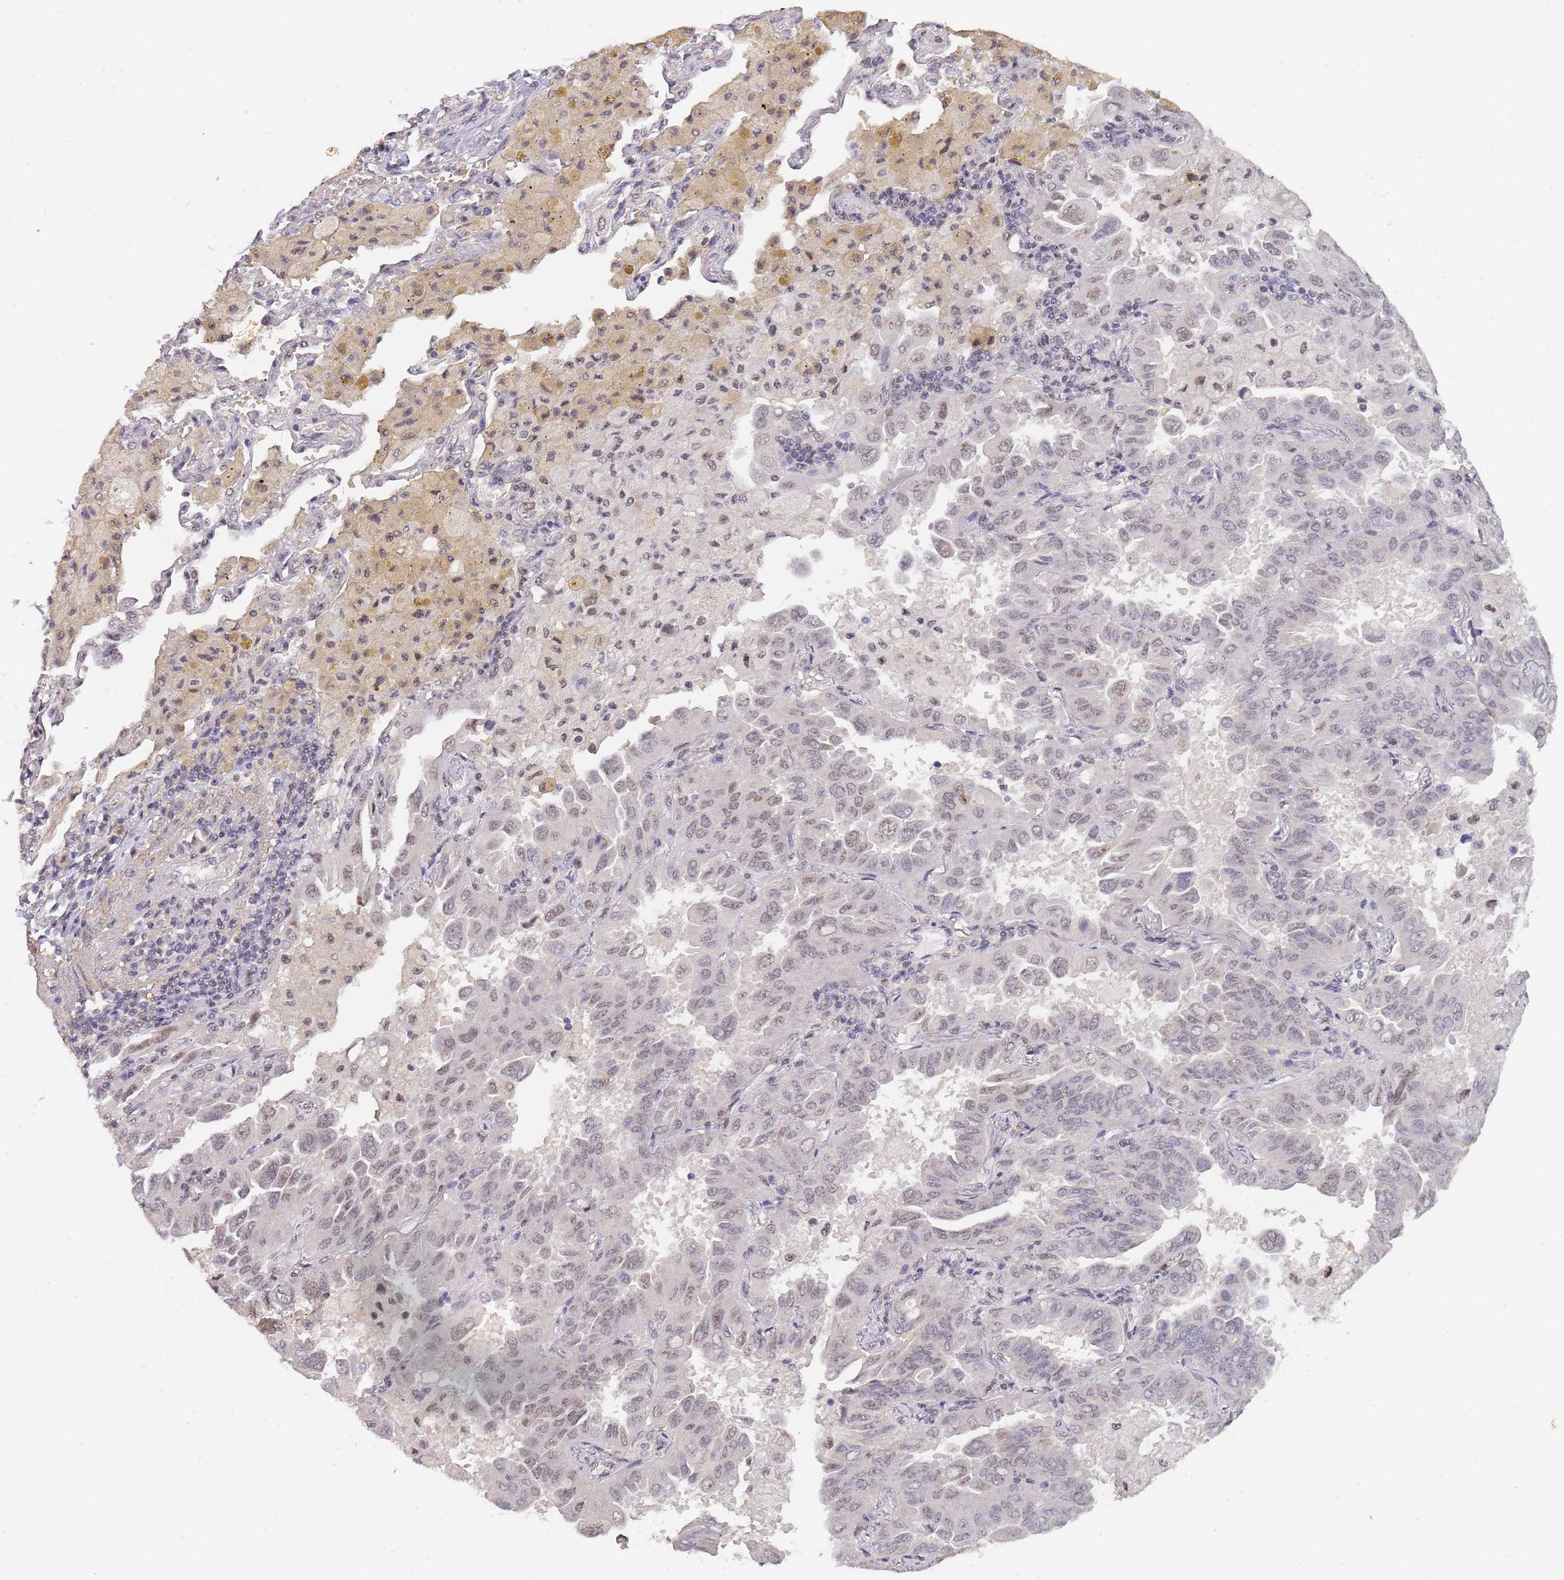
{"staining": {"intensity": "moderate", "quantity": "<25%", "location": "nuclear"}, "tissue": "lung cancer", "cell_type": "Tumor cells", "image_type": "cancer", "snomed": [{"axis": "morphology", "description": "Adenocarcinoma, NOS"}, {"axis": "topography", "description": "Lung"}], "caption": "Lung adenocarcinoma stained with DAB IHC demonstrates low levels of moderate nuclear staining in about <25% of tumor cells.", "gene": "CIZ1", "patient": {"sex": "male", "age": 64}}